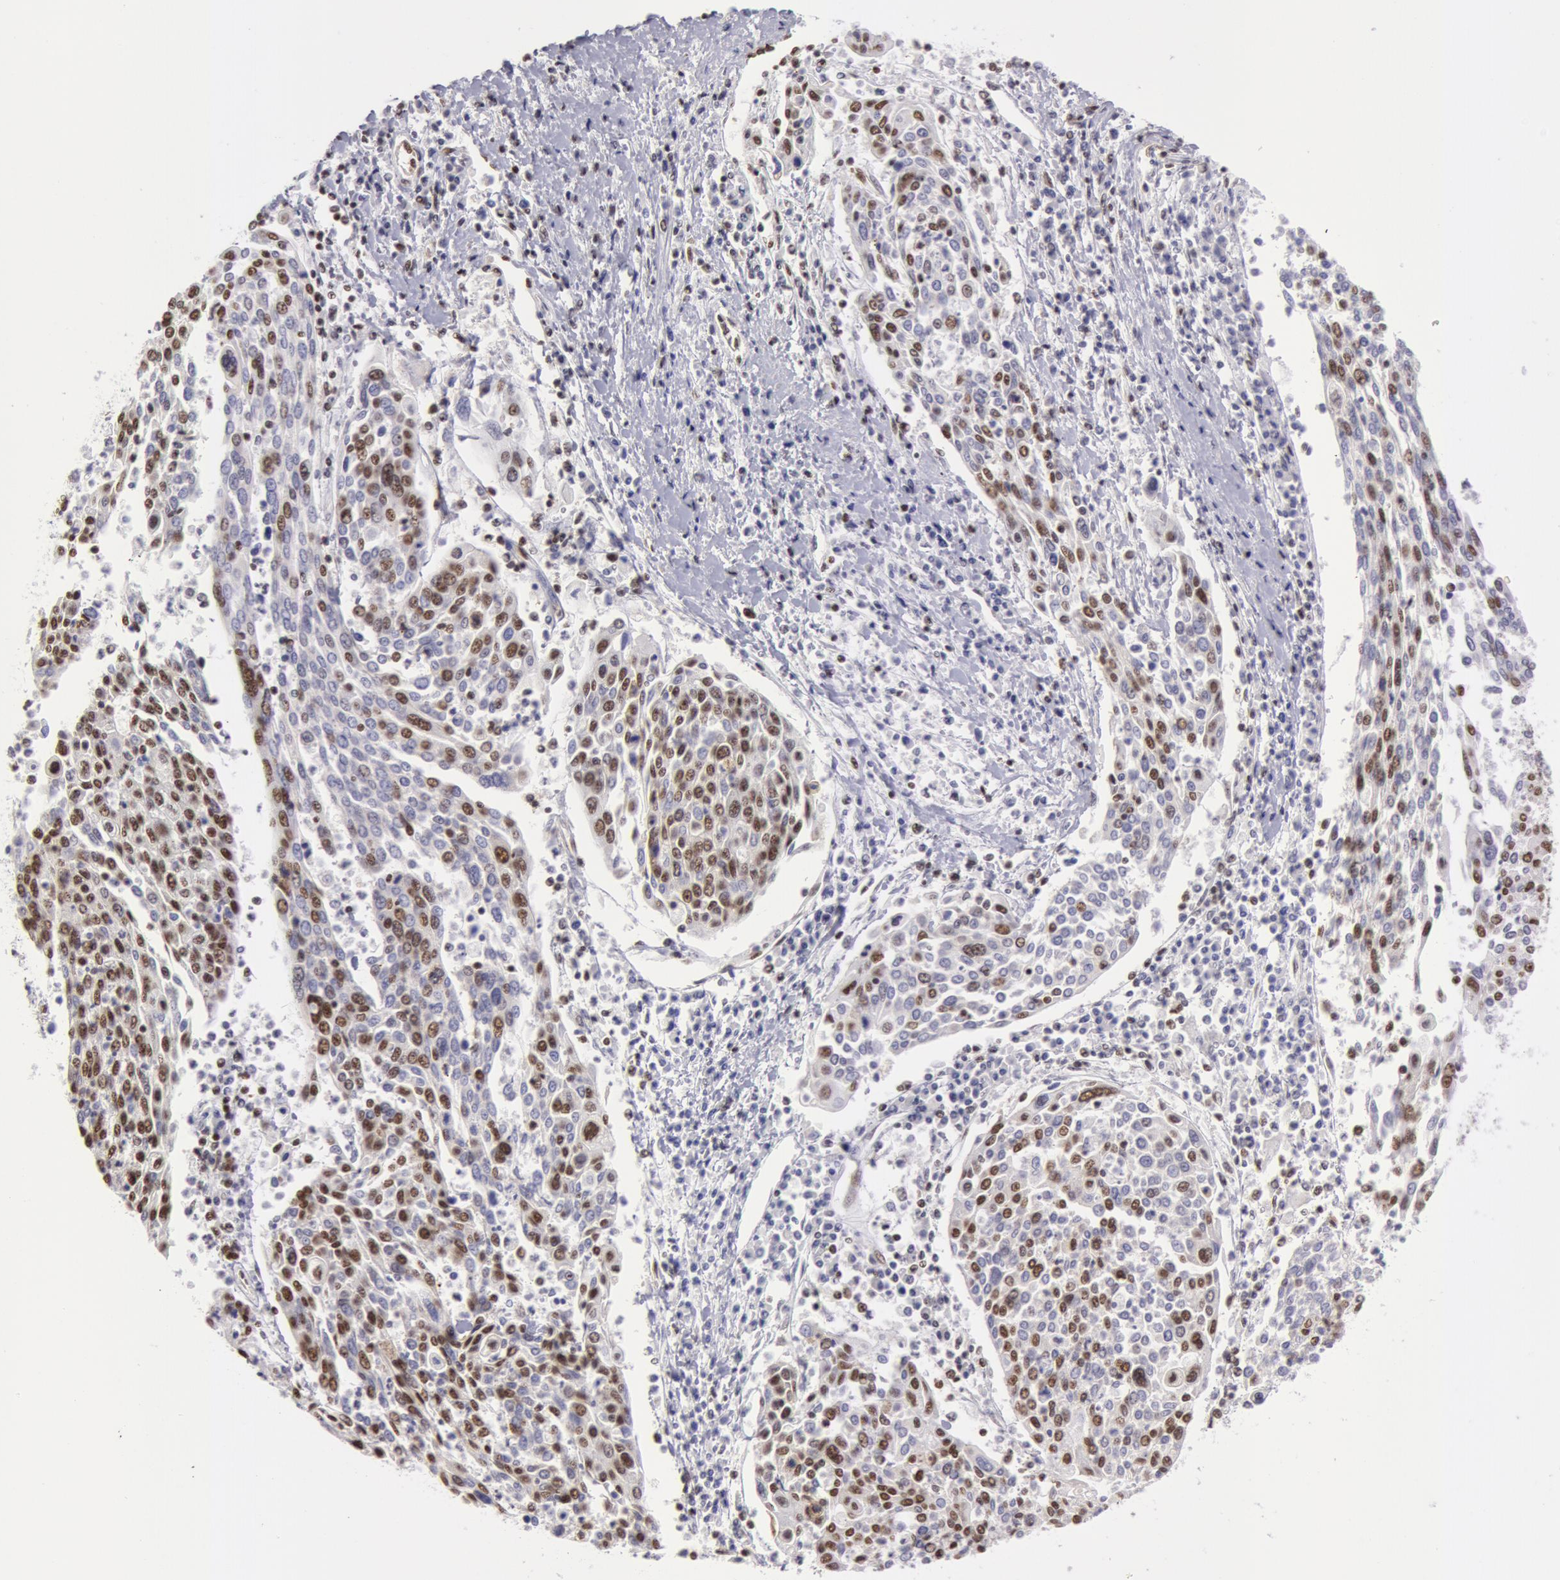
{"staining": {"intensity": "weak", "quantity": "25%-75%", "location": "nuclear"}, "tissue": "cervical cancer", "cell_type": "Tumor cells", "image_type": "cancer", "snomed": [{"axis": "morphology", "description": "Squamous cell carcinoma, NOS"}, {"axis": "topography", "description": "Cervix"}], "caption": "Immunohistochemical staining of human cervical cancer shows low levels of weak nuclear staining in approximately 25%-75% of tumor cells.", "gene": "VRTN", "patient": {"sex": "female", "age": 40}}